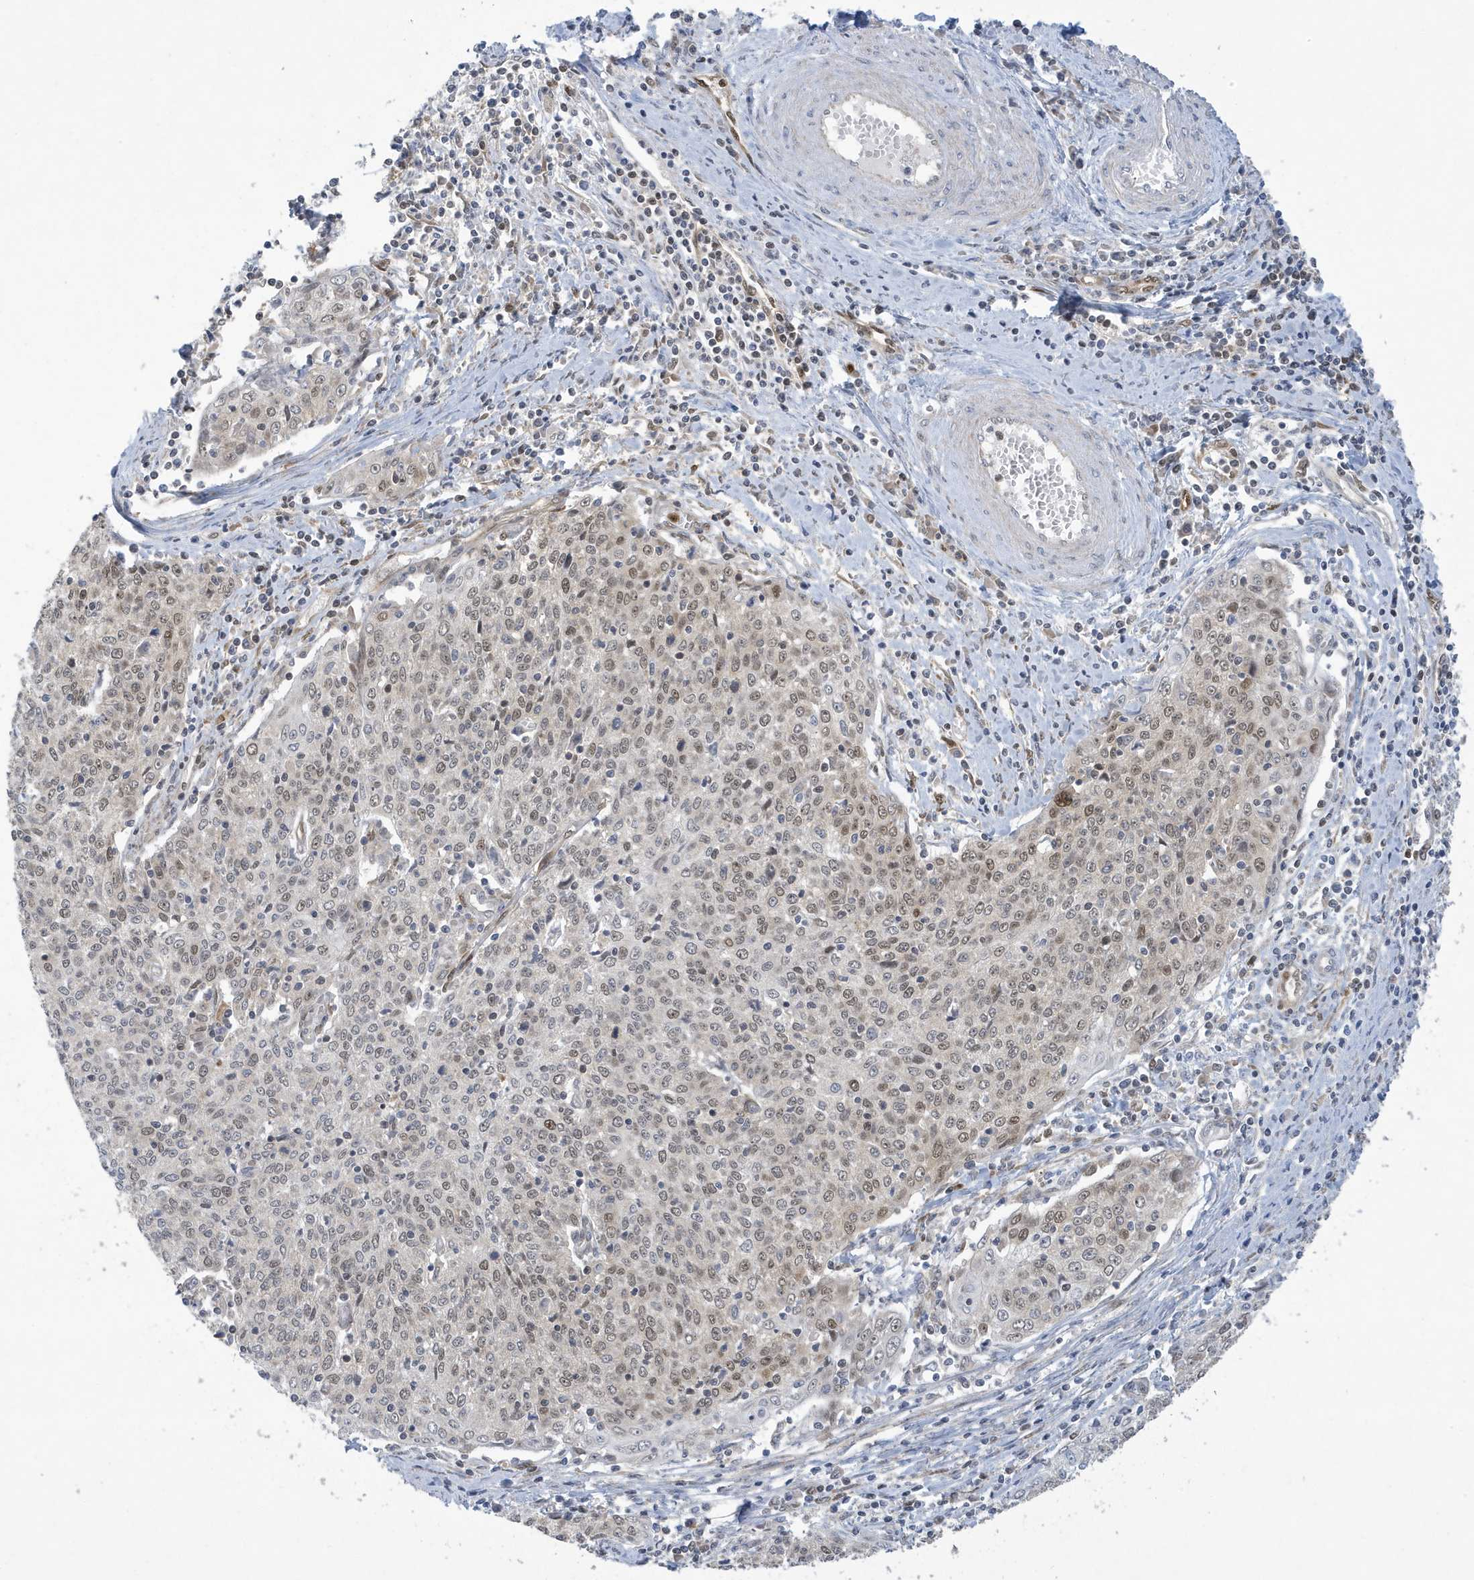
{"staining": {"intensity": "moderate", "quantity": "25%-75%", "location": "nuclear"}, "tissue": "cervical cancer", "cell_type": "Tumor cells", "image_type": "cancer", "snomed": [{"axis": "morphology", "description": "Squamous cell carcinoma, NOS"}, {"axis": "topography", "description": "Cervix"}], "caption": "The histopathology image reveals staining of cervical cancer, revealing moderate nuclear protein staining (brown color) within tumor cells.", "gene": "NCOA7", "patient": {"sex": "female", "age": 48}}